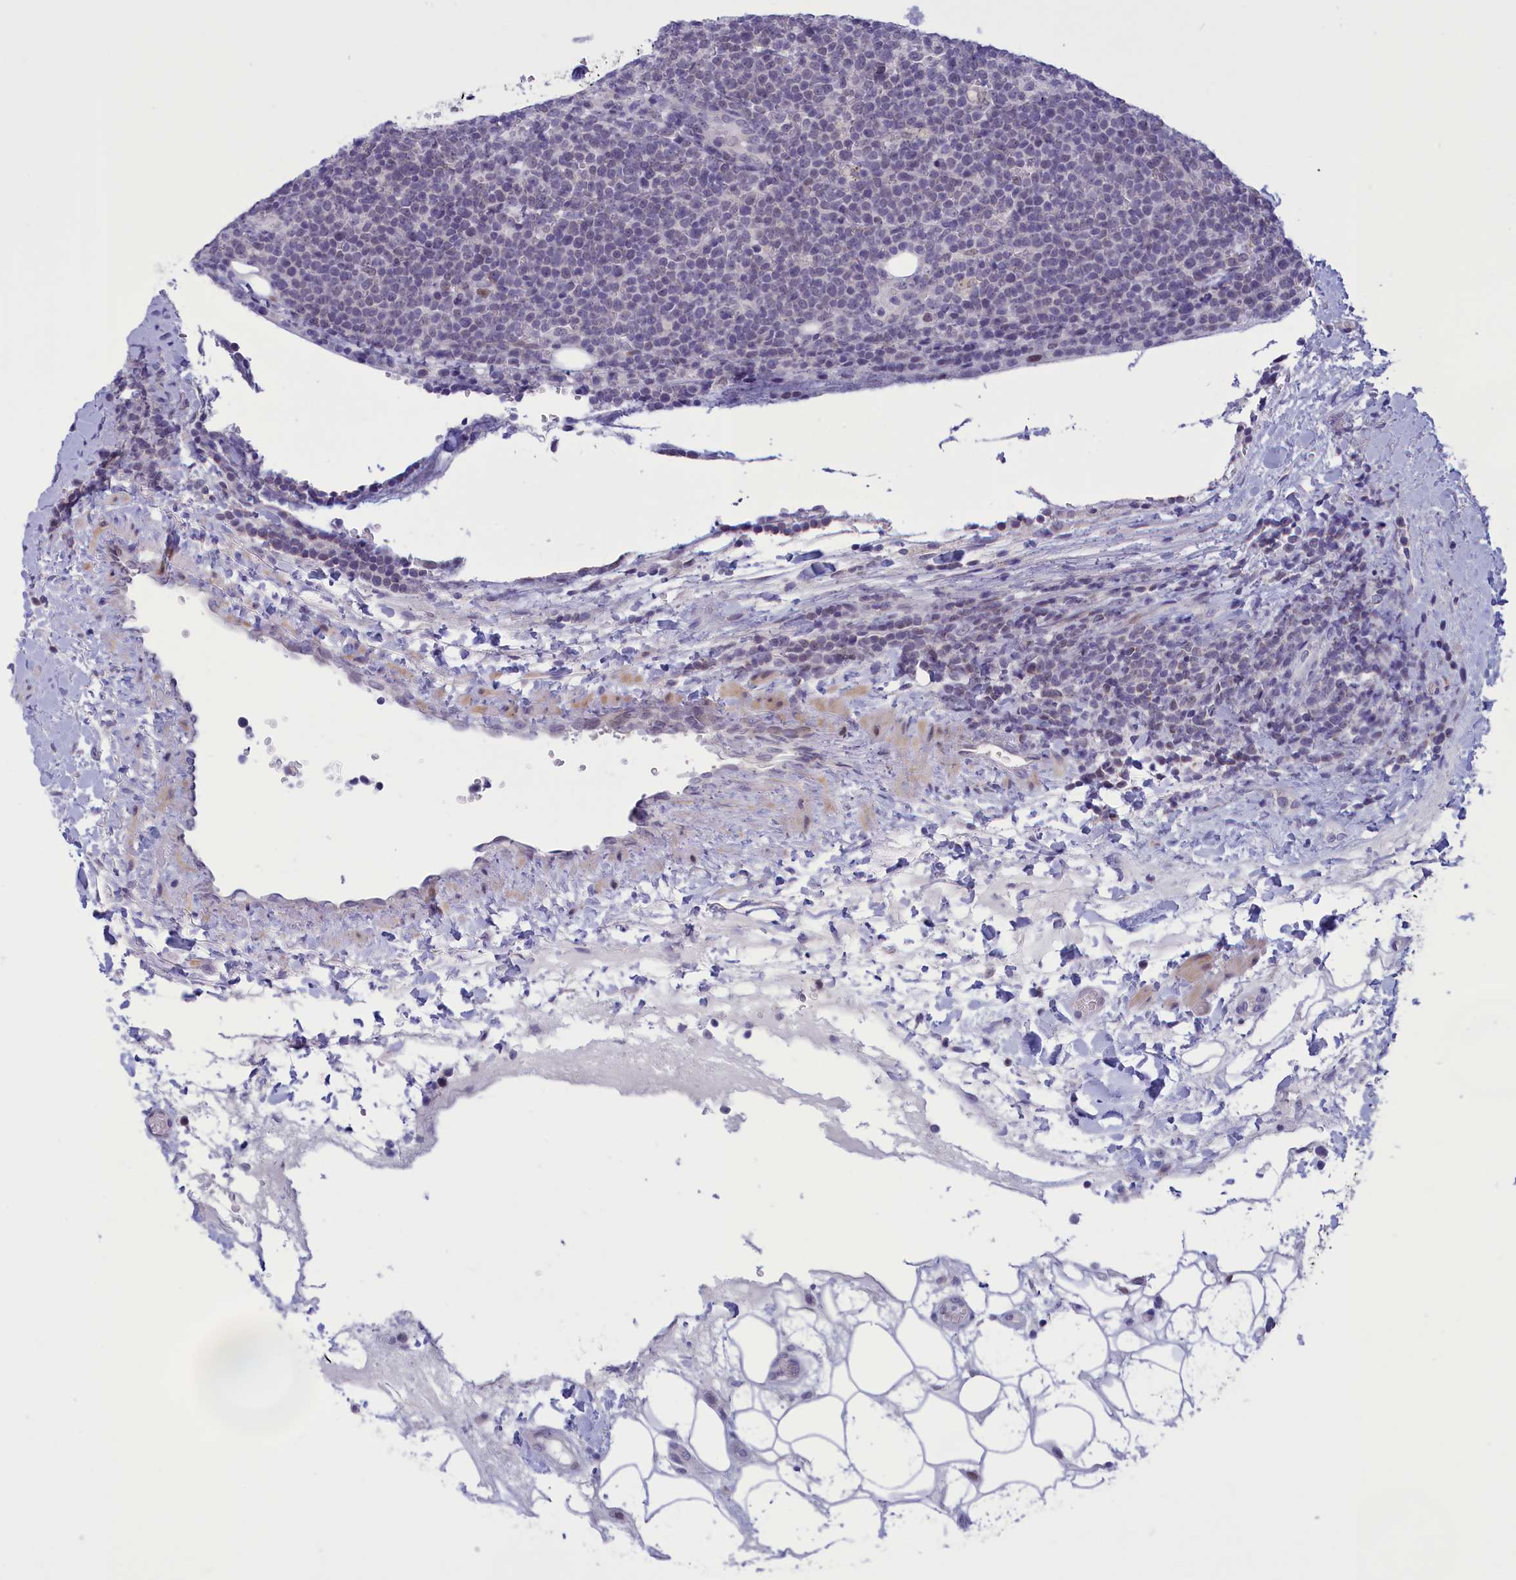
{"staining": {"intensity": "negative", "quantity": "none", "location": "none"}, "tissue": "lymphoma", "cell_type": "Tumor cells", "image_type": "cancer", "snomed": [{"axis": "morphology", "description": "Malignant lymphoma, non-Hodgkin's type, High grade"}, {"axis": "topography", "description": "Lymph node"}], "caption": "A micrograph of human high-grade malignant lymphoma, non-Hodgkin's type is negative for staining in tumor cells. (Stains: DAB immunohistochemistry with hematoxylin counter stain, Microscopy: brightfield microscopy at high magnification).", "gene": "ELOA2", "patient": {"sex": "male", "age": 61}}